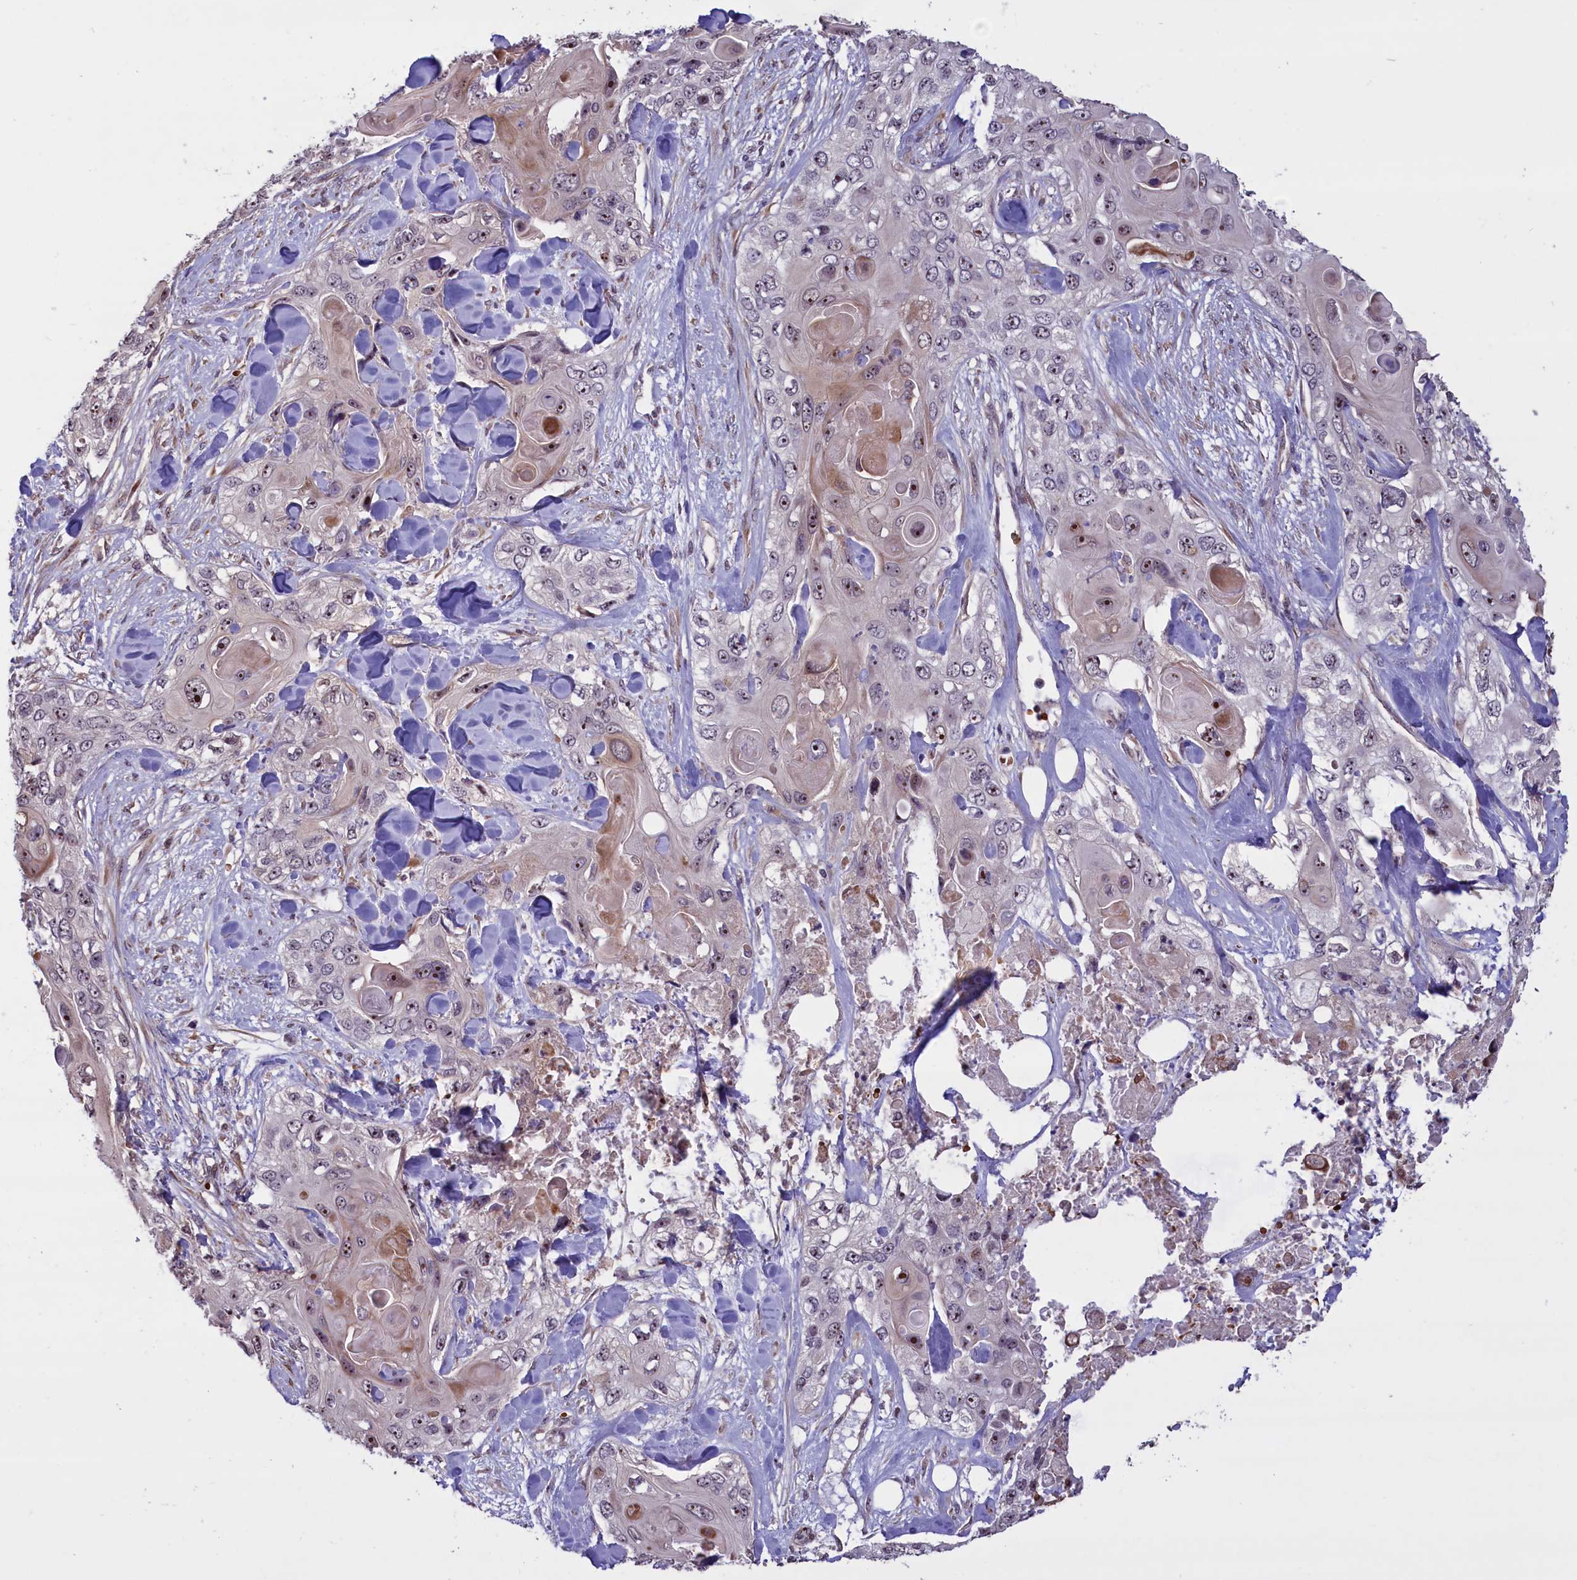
{"staining": {"intensity": "moderate", "quantity": "<25%", "location": "nuclear"}, "tissue": "skin cancer", "cell_type": "Tumor cells", "image_type": "cancer", "snomed": [{"axis": "morphology", "description": "Normal tissue, NOS"}, {"axis": "morphology", "description": "Squamous cell carcinoma, NOS"}, {"axis": "topography", "description": "Skin"}], "caption": "IHC micrograph of skin squamous cell carcinoma stained for a protein (brown), which displays low levels of moderate nuclear staining in about <25% of tumor cells.", "gene": "SHFL", "patient": {"sex": "male", "age": 72}}